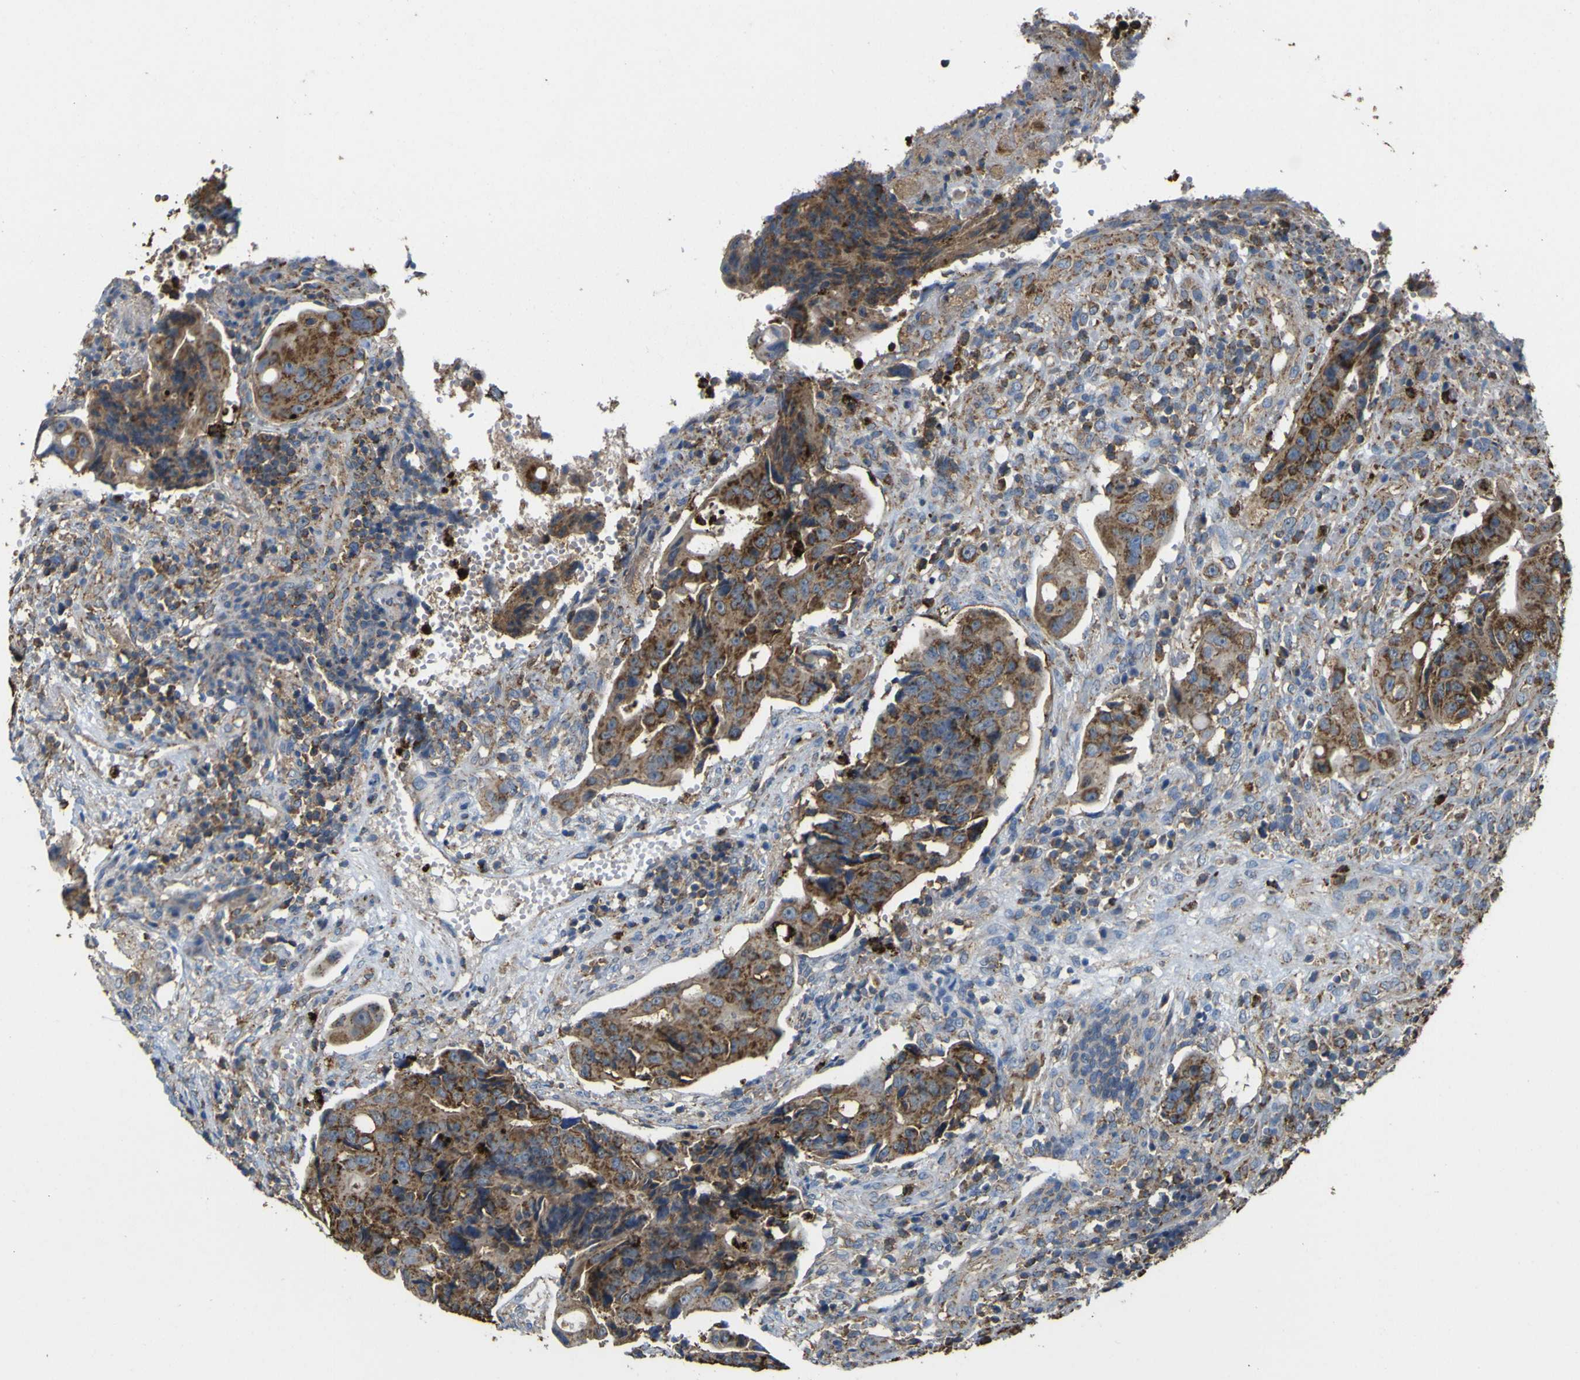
{"staining": {"intensity": "strong", "quantity": ">75%", "location": "cytoplasmic/membranous"}, "tissue": "colorectal cancer", "cell_type": "Tumor cells", "image_type": "cancer", "snomed": [{"axis": "morphology", "description": "Adenocarcinoma, NOS"}, {"axis": "topography", "description": "Colon"}], "caption": "This is a micrograph of immunohistochemistry (IHC) staining of colorectal adenocarcinoma, which shows strong expression in the cytoplasmic/membranous of tumor cells.", "gene": "ACSL3", "patient": {"sex": "female", "age": 57}}